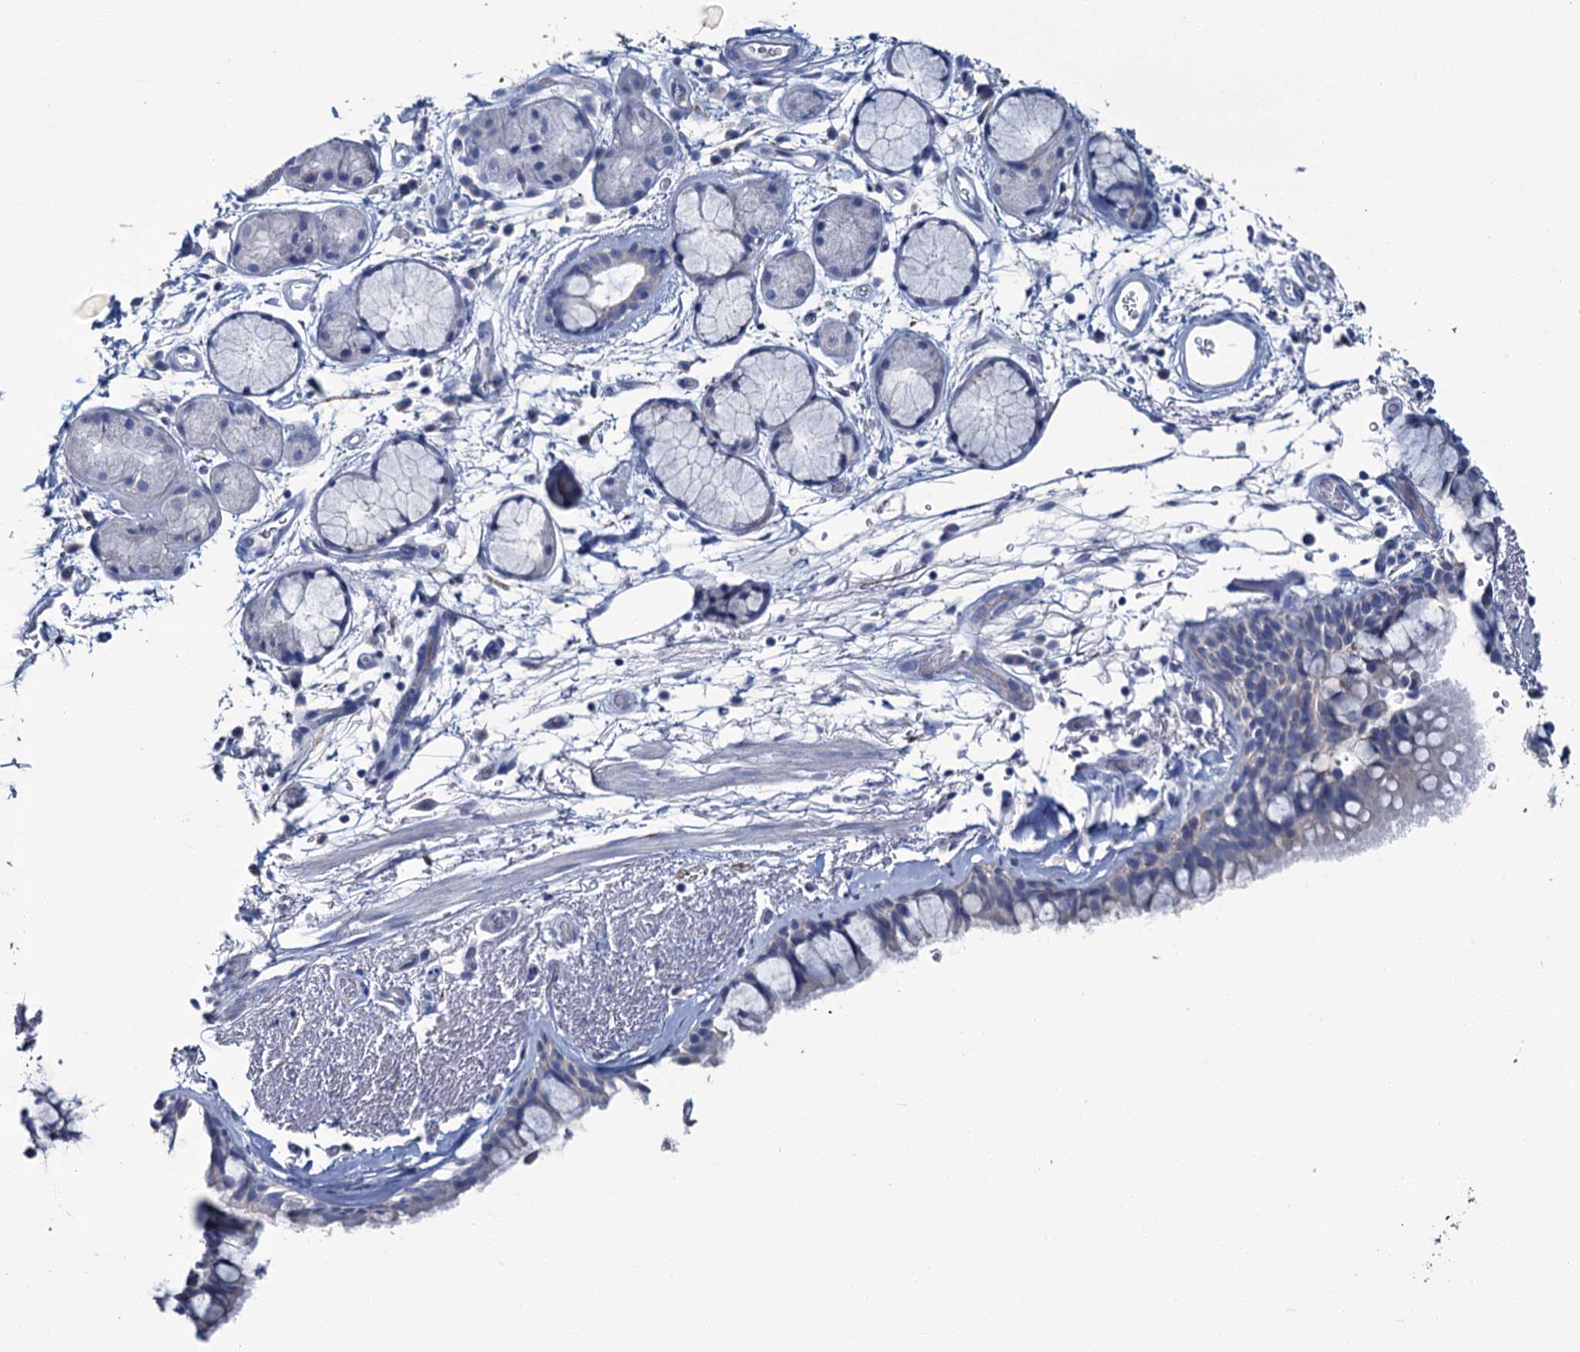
{"staining": {"intensity": "negative", "quantity": "none", "location": "none"}, "tissue": "bronchus", "cell_type": "Respiratory epithelial cells", "image_type": "normal", "snomed": [{"axis": "morphology", "description": "Normal tissue, NOS"}, {"axis": "topography", "description": "Bronchus"}], "caption": "Immunohistochemical staining of normal bronchus shows no significant expression in respiratory epithelial cells. Nuclei are stained in blue.", "gene": "SNCB", "patient": {"sex": "male", "age": 65}}